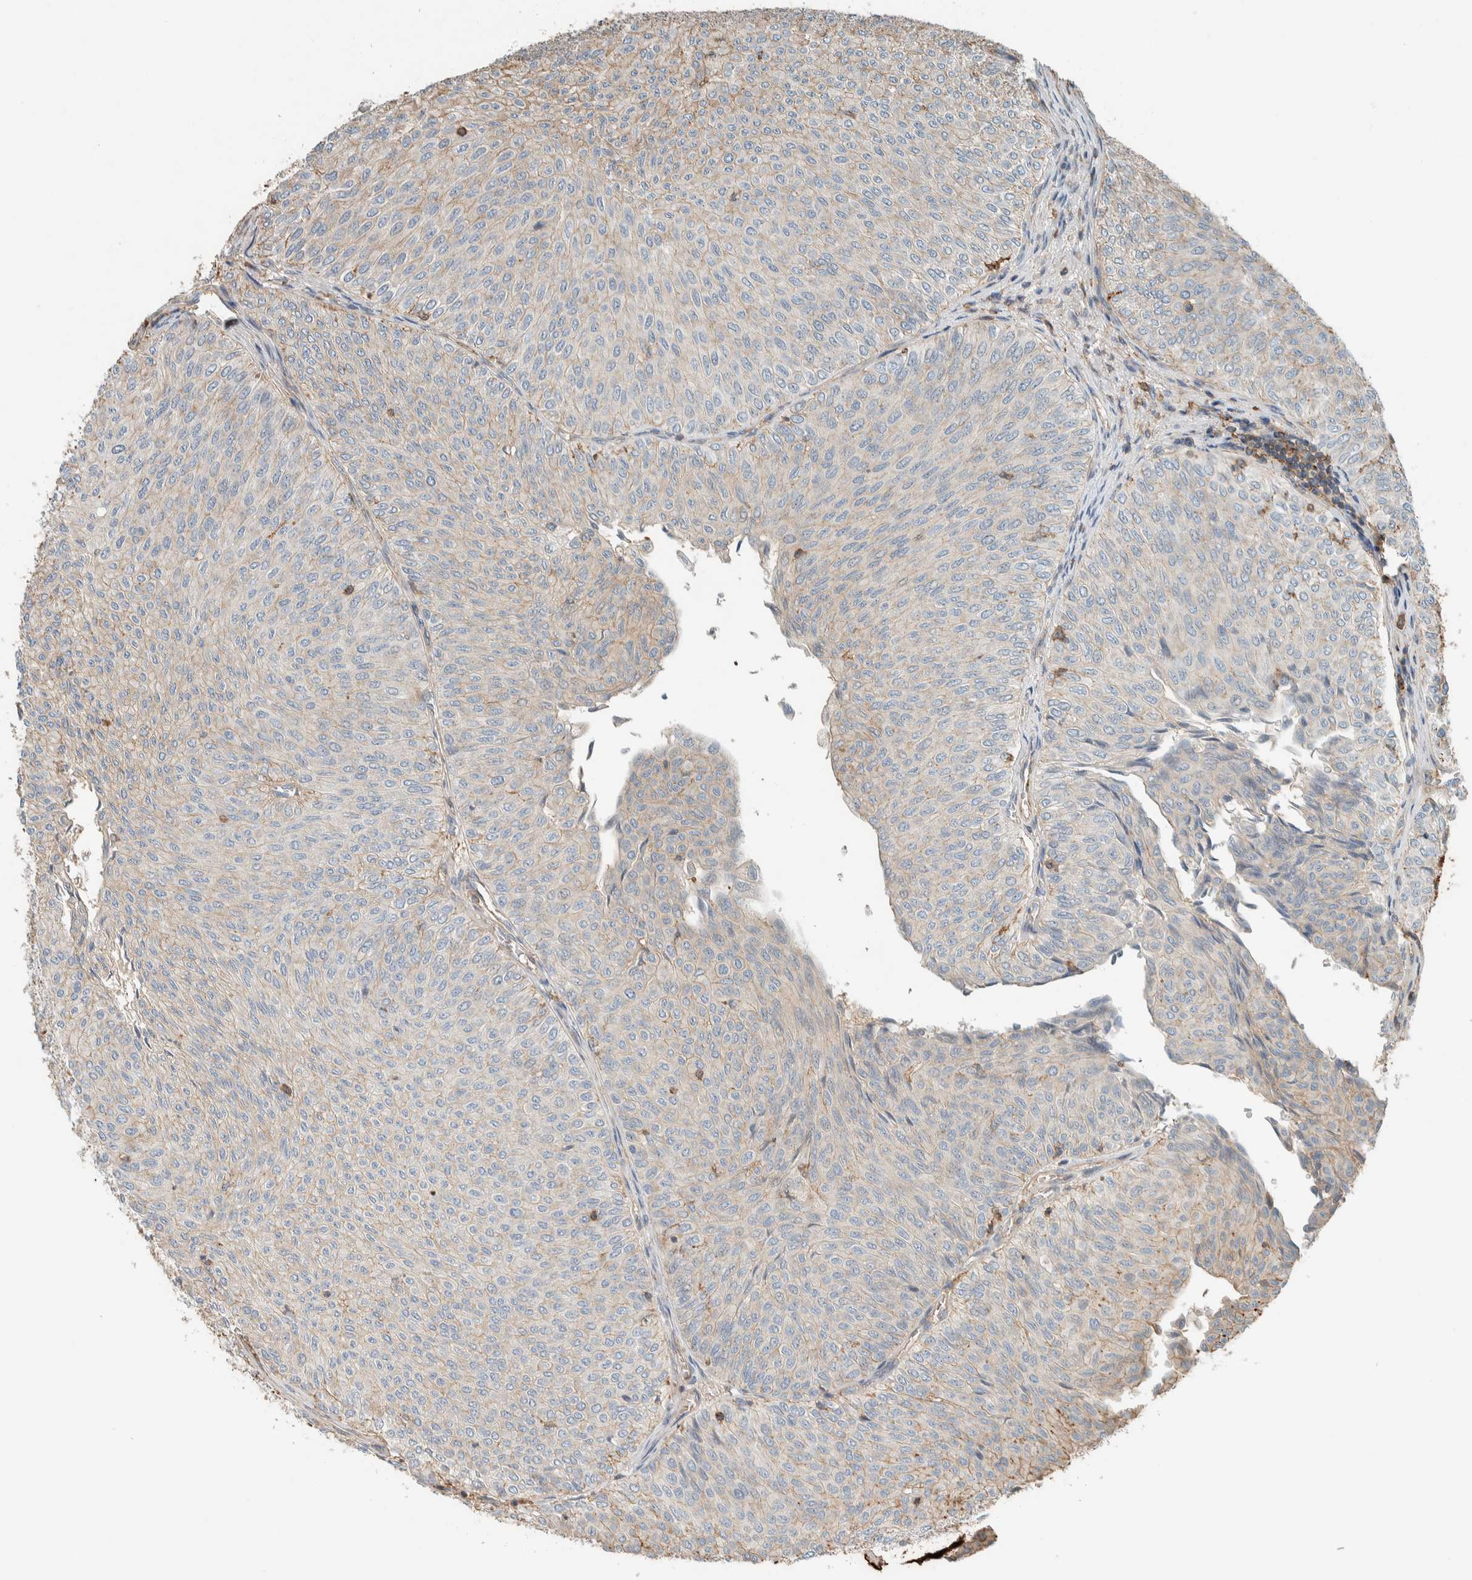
{"staining": {"intensity": "weak", "quantity": "<25%", "location": "cytoplasmic/membranous"}, "tissue": "urothelial cancer", "cell_type": "Tumor cells", "image_type": "cancer", "snomed": [{"axis": "morphology", "description": "Urothelial carcinoma, Low grade"}, {"axis": "topography", "description": "Urinary bladder"}], "caption": "Tumor cells show no significant positivity in low-grade urothelial carcinoma. (DAB (3,3'-diaminobenzidine) immunohistochemistry (IHC) visualized using brightfield microscopy, high magnification).", "gene": "CTBP2", "patient": {"sex": "male", "age": 78}}